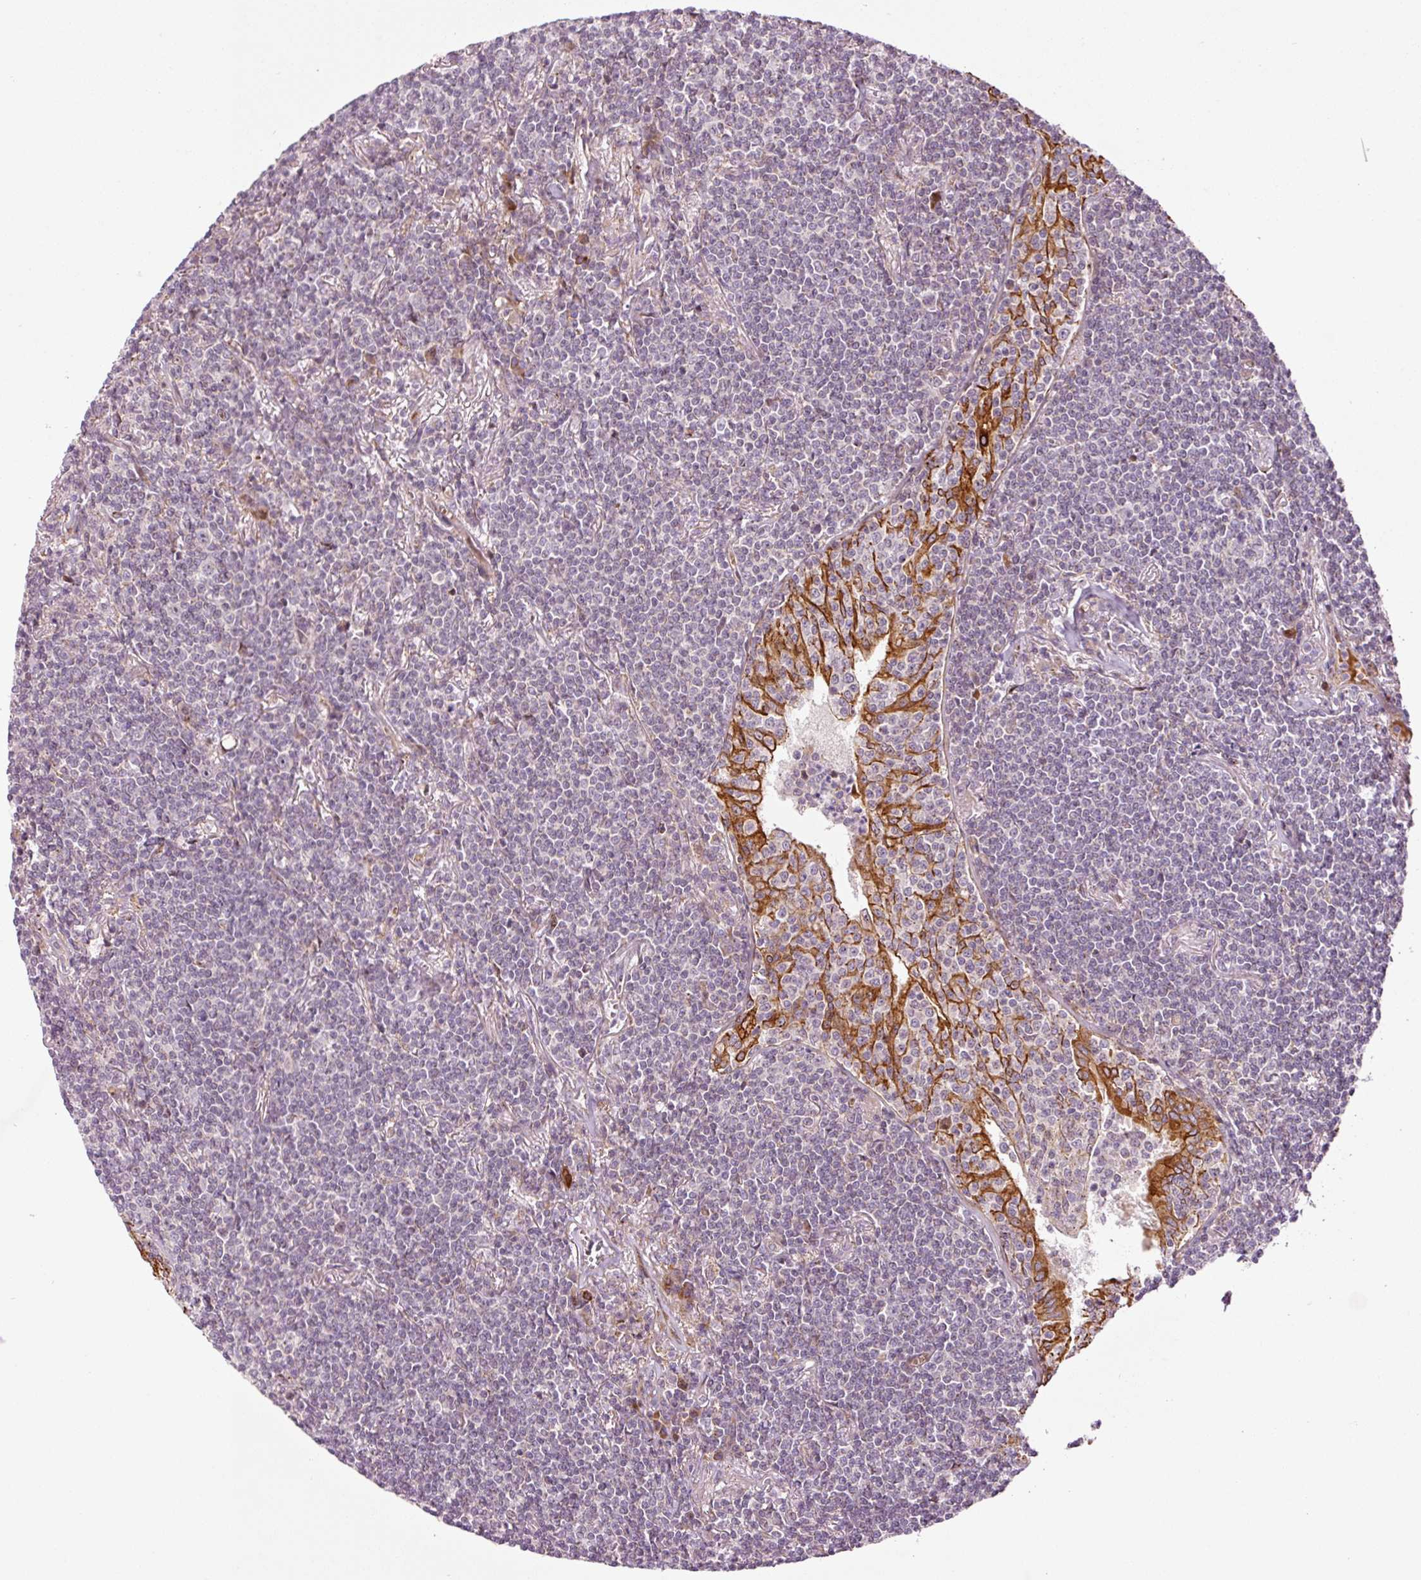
{"staining": {"intensity": "negative", "quantity": "none", "location": "none"}, "tissue": "lymphoma", "cell_type": "Tumor cells", "image_type": "cancer", "snomed": [{"axis": "morphology", "description": "Malignant lymphoma, non-Hodgkin's type, Low grade"}, {"axis": "topography", "description": "Lung"}], "caption": "An IHC micrograph of low-grade malignant lymphoma, non-Hodgkin's type is shown. There is no staining in tumor cells of low-grade malignant lymphoma, non-Hodgkin's type.", "gene": "ANKRD20A1", "patient": {"sex": "female", "age": 71}}